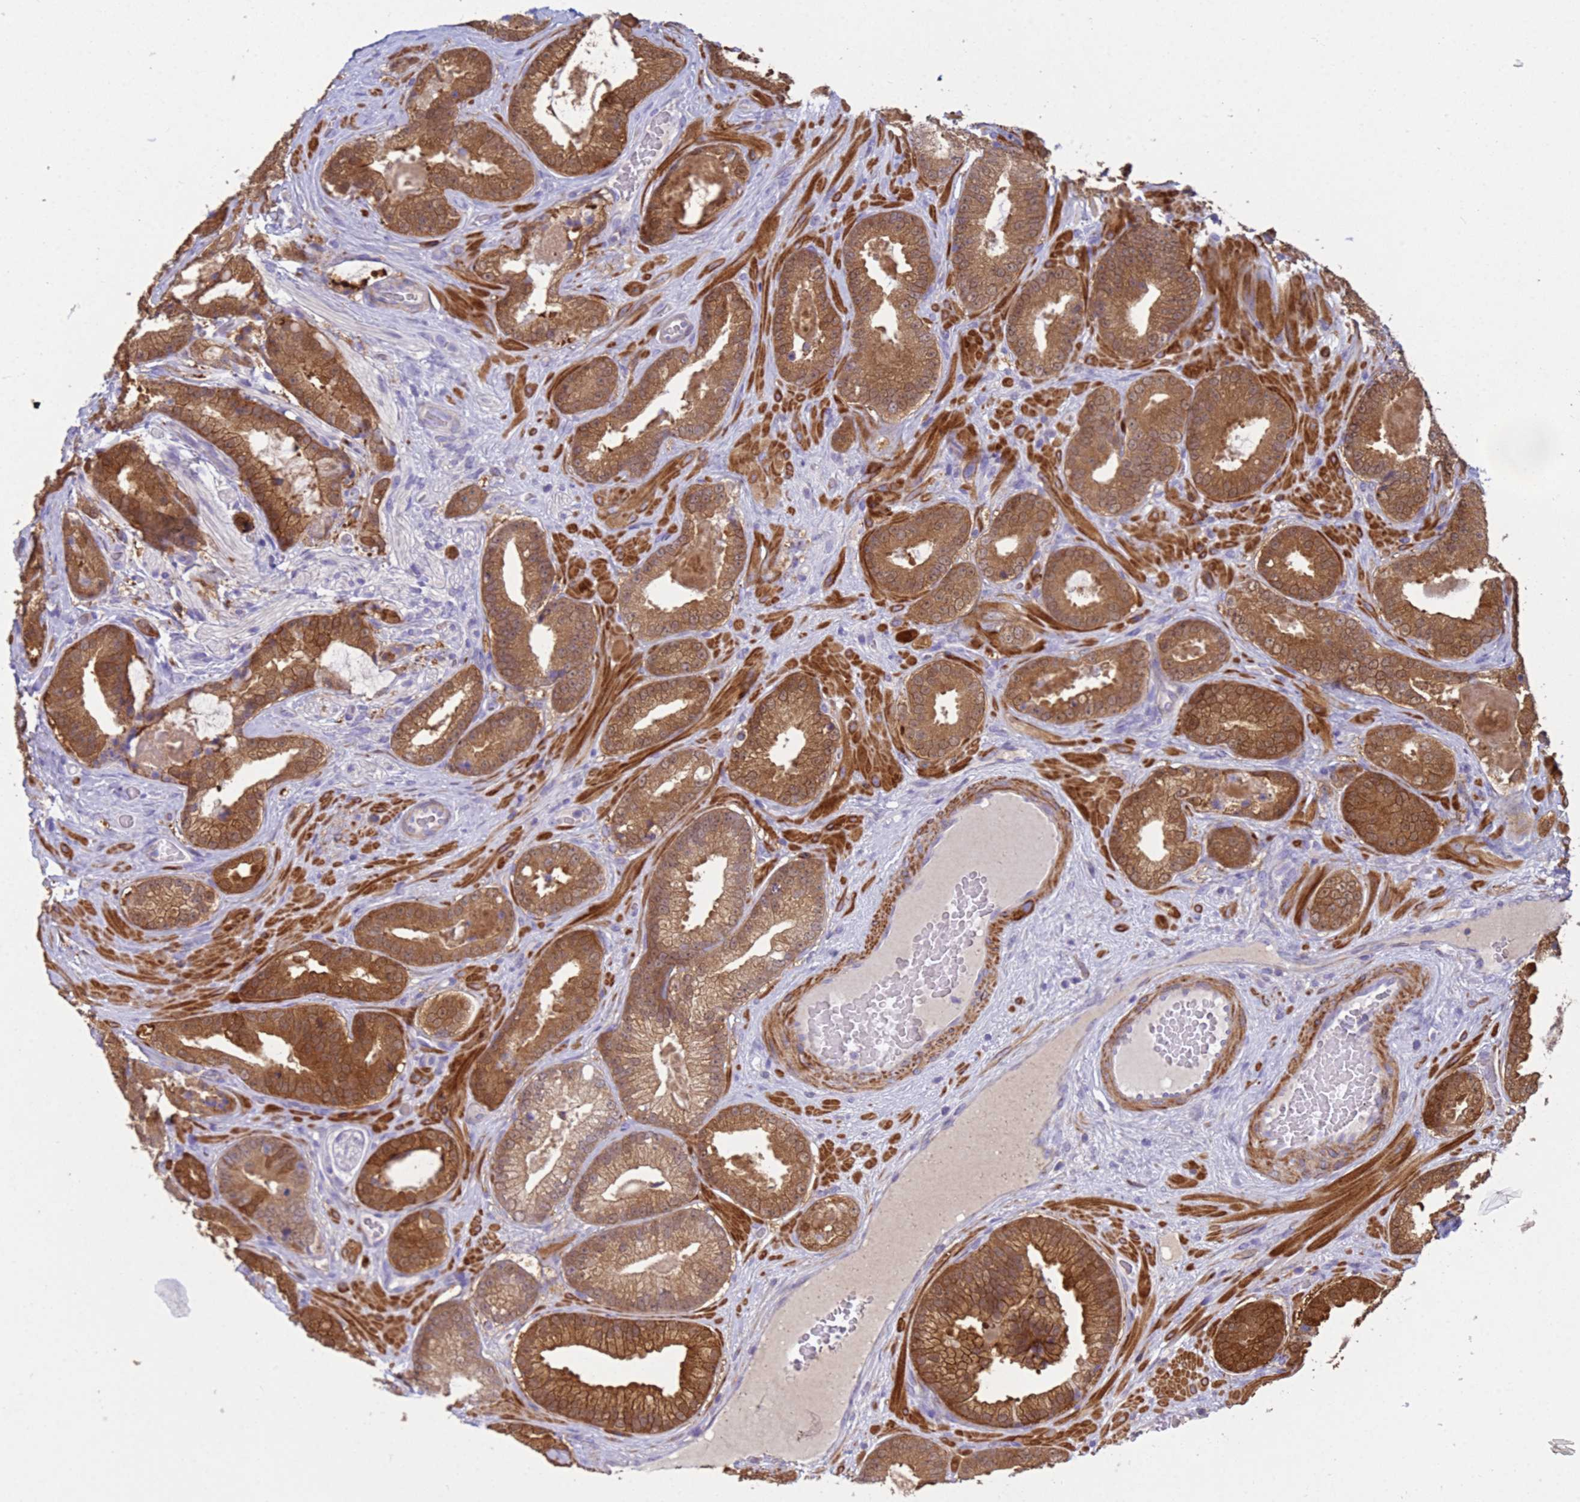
{"staining": {"intensity": "moderate", "quantity": ">75%", "location": "cytoplasmic/membranous,nuclear"}, "tissue": "prostate cancer", "cell_type": "Tumor cells", "image_type": "cancer", "snomed": [{"axis": "morphology", "description": "Adenocarcinoma, Low grade"}, {"axis": "topography", "description": "Prostate"}], "caption": "Approximately >75% of tumor cells in low-grade adenocarcinoma (prostate) show moderate cytoplasmic/membranous and nuclear protein staining as visualized by brown immunohistochemical staining.", "gene": "KLHL13", "patient": {"sex": "male", "age": 57}}